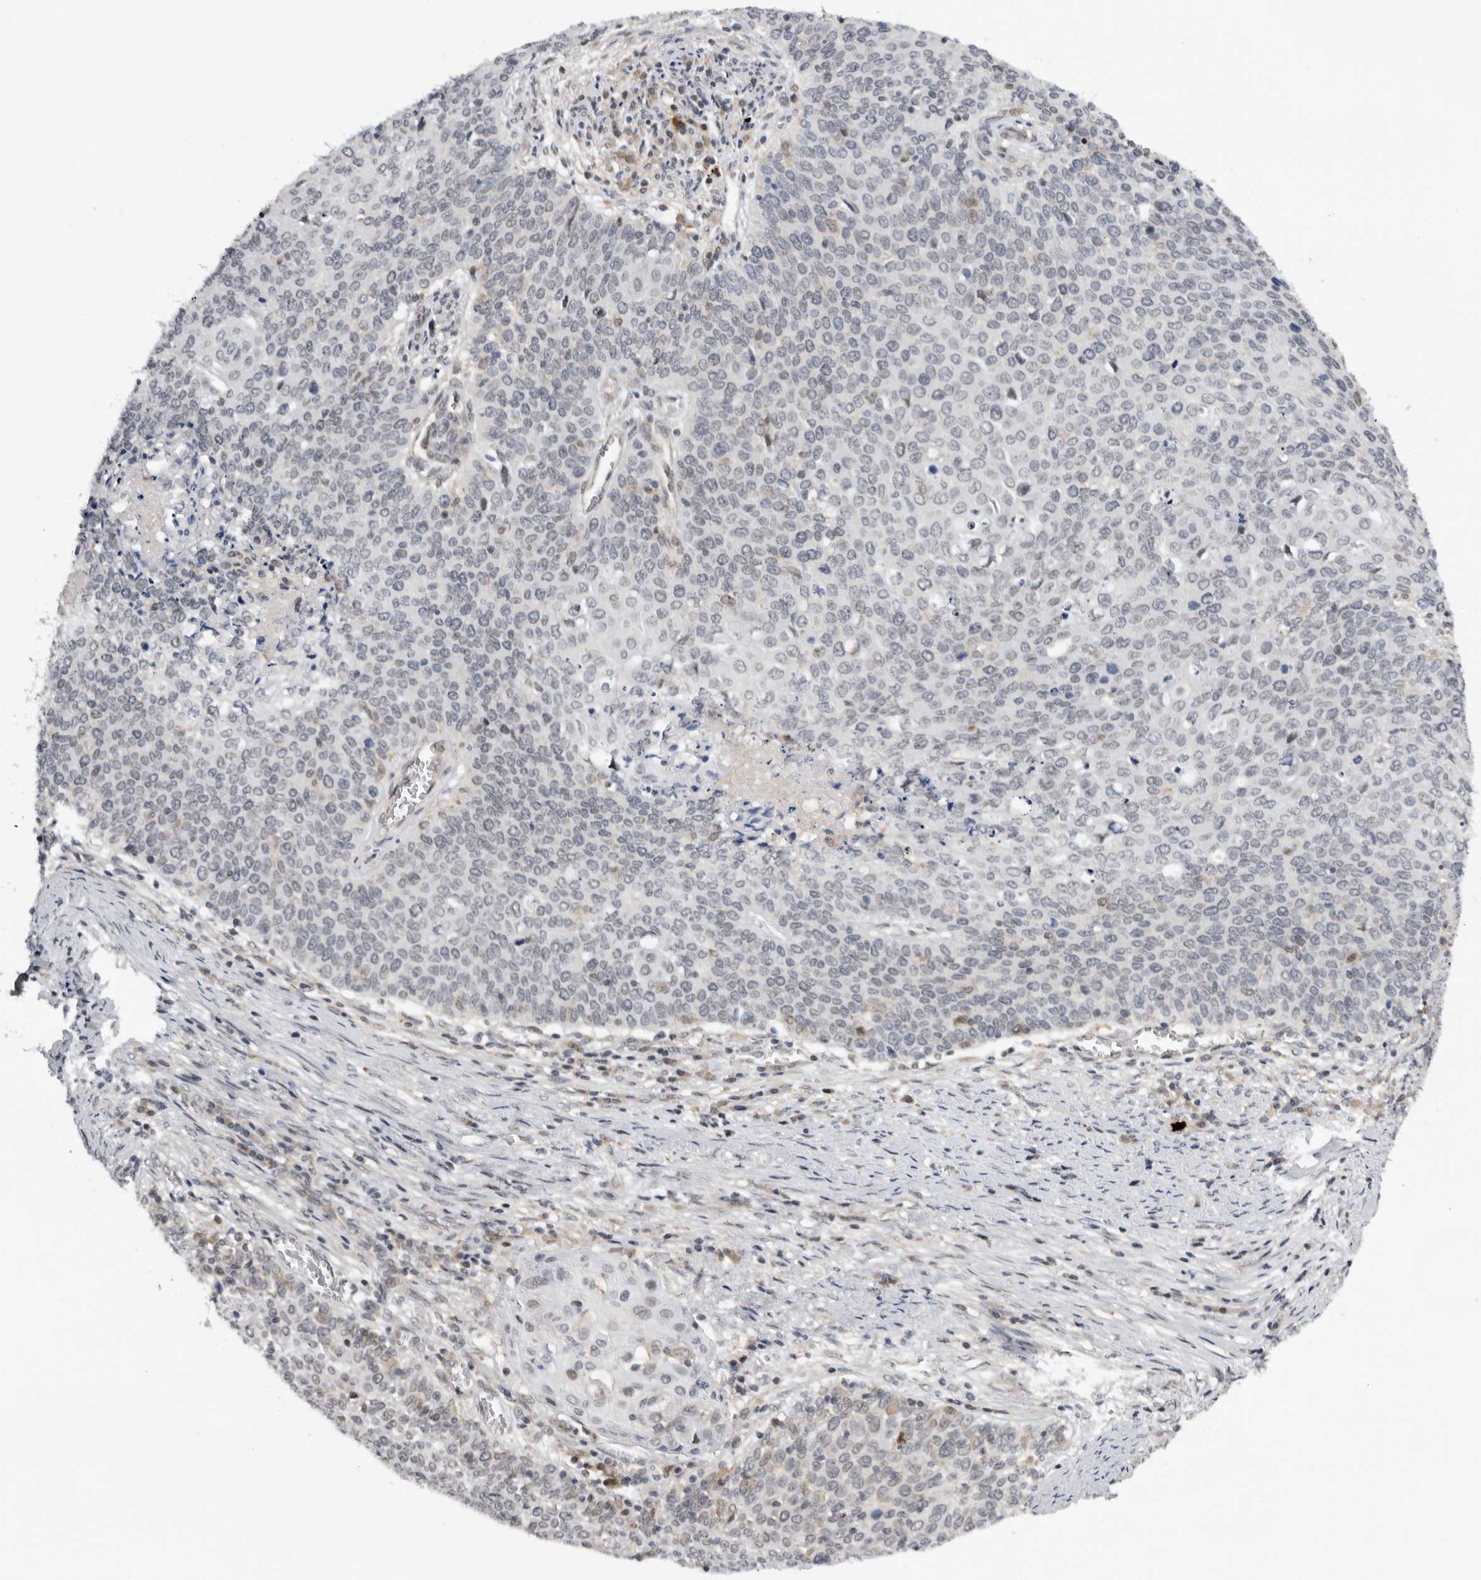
{"staining": {"intensity": "negative", "quantity": "none", "location": "none"}, "tissue": "cervical cancer", "cell_type": "Tumor cells", "image_type": "cancer", "snomed": [{"axis": "morphology", "description": "Squamous cell carcinoma, NOS"}, {"axis": "topography", "description": "Cervix"}], "caption": "Tumor cells show no significant protein positivity in squamous cell carcinoma (cervical).", "gene": "KIF2B", "patient": {"sex": "female", "age": 39}}